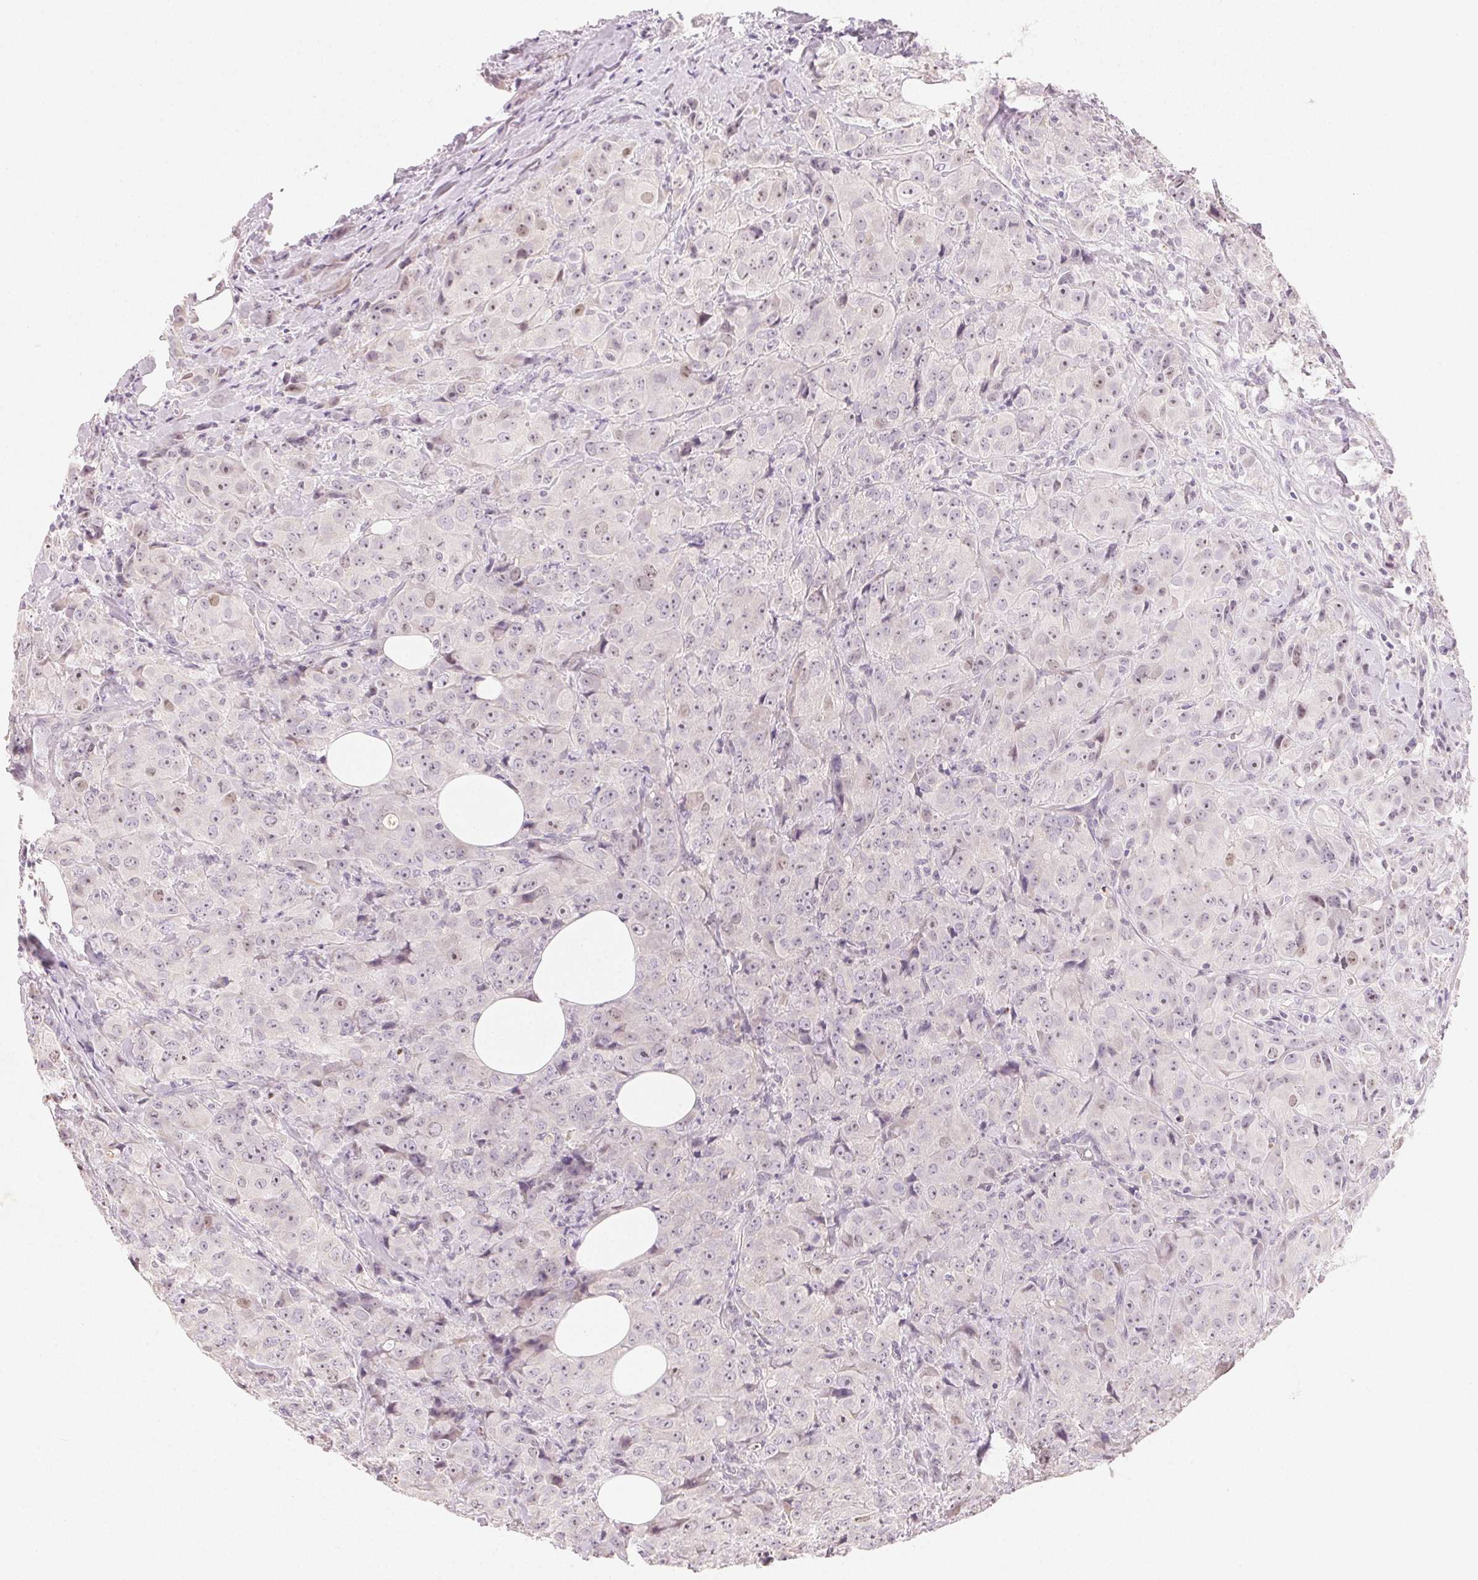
{"staining": {"intensity": "negative", "quantity": "none", "location": "none"}, "tissue": "breast cancer", "cell_type": "Tumor cells", "image_type": "cancer", "snomed": [{"axis": "morphology", "description": "Normal tissue, NOS"}, {"axis": "morphology", "description": "Duct carcinoma"}, {"axis": "topography", "description": "Breast"}], "caption": "High magnification brightfield microscopy of infiltrating ductal carcinoma (breast) stained with DAB (brown) and counterstained with hematoxylin (blue): tumor cells show no significant staining.", "gene": "MYBL1", "patient": {"sex": "female", "age": 43}}